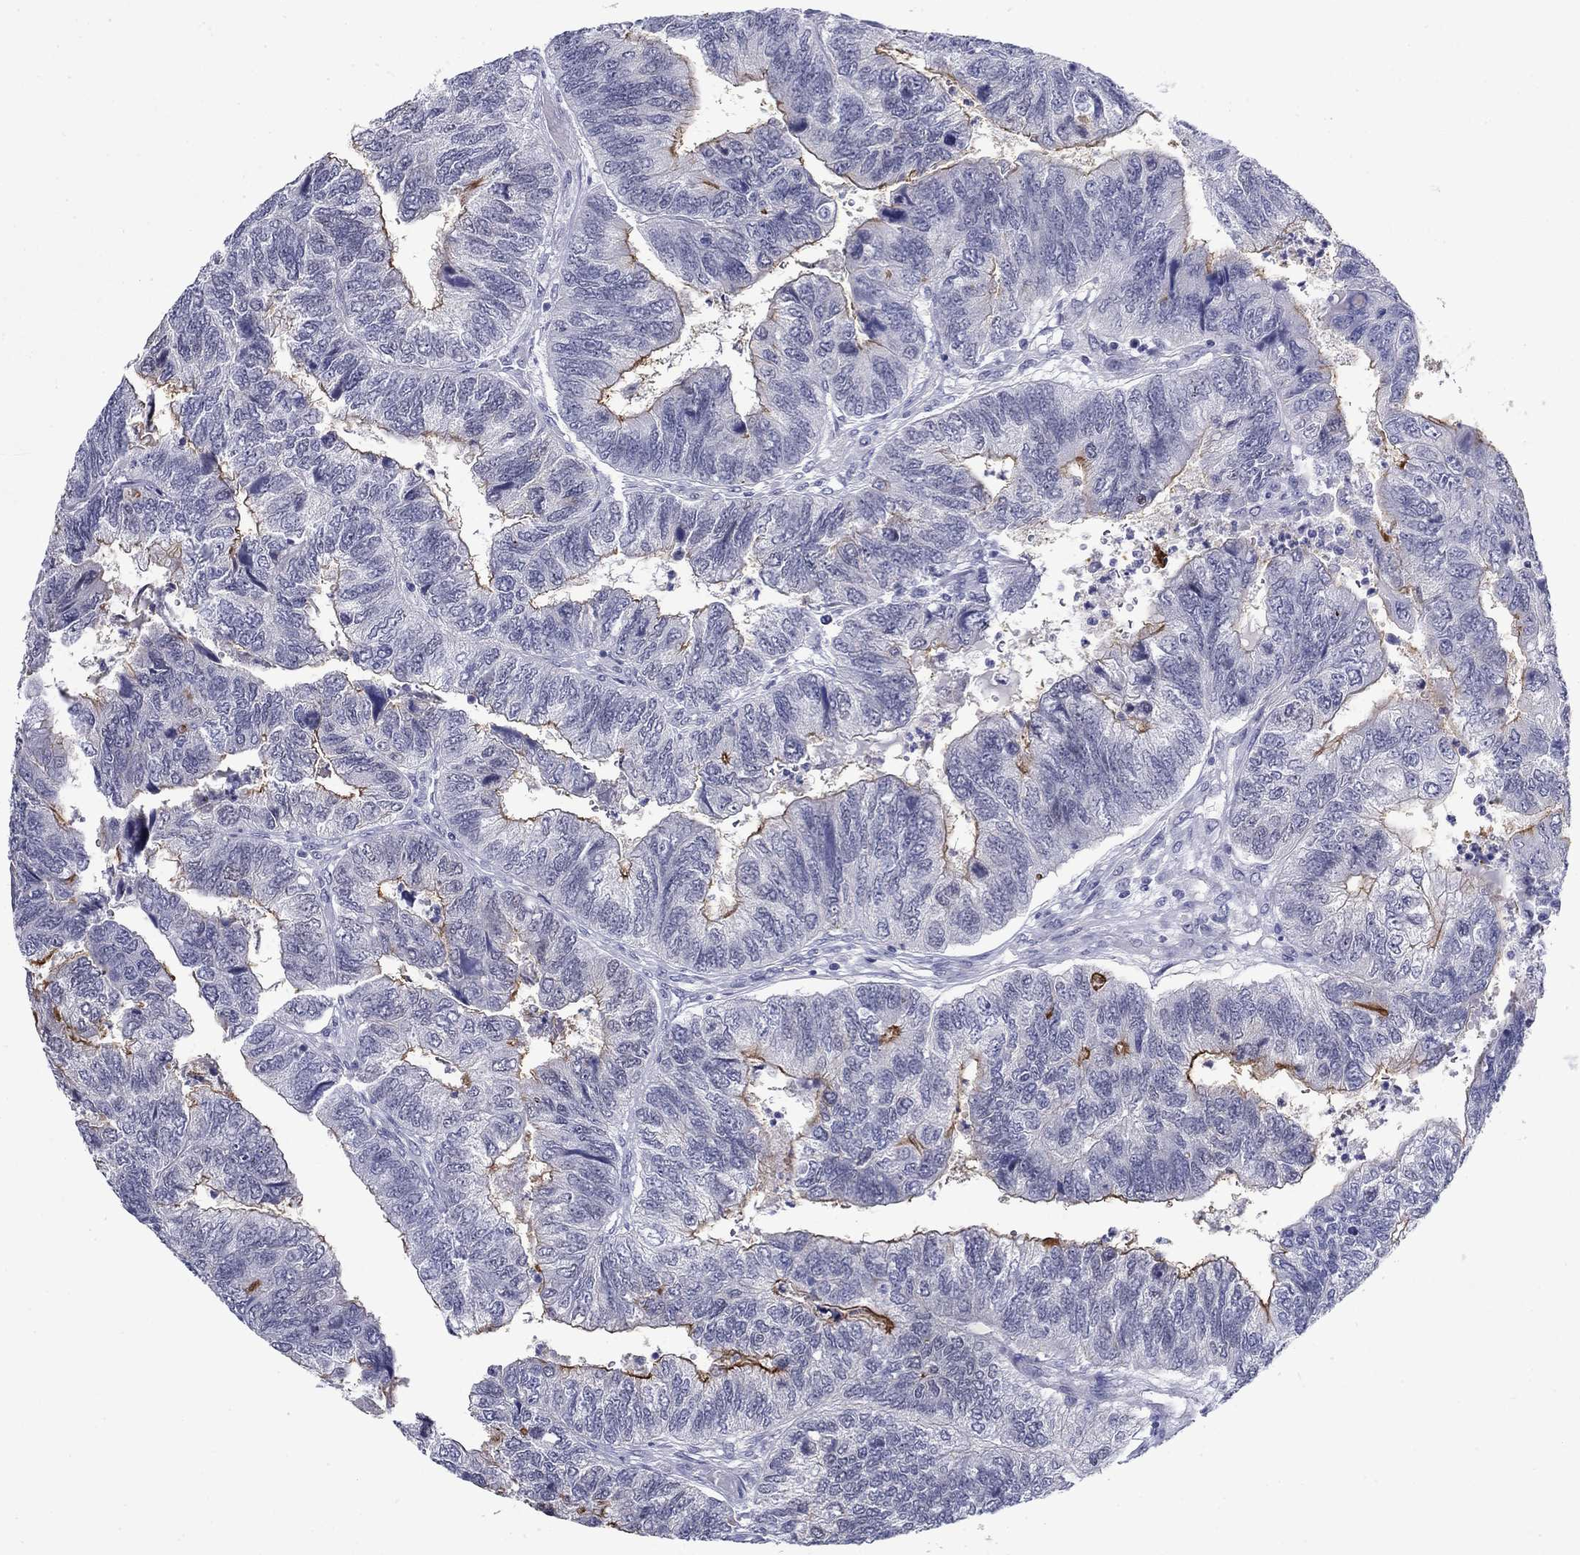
{"staining": {"intensity": "strong", "quantity": "25%-75%", "location": "cytoplasmic/membranous"}, "tissue": "colorectal cancer", "cell_type": "Tumor cells", "image_type": "cancer", "snomed": [{"axis": "morphology", "description": "Adenocarcinoma, NOS"}, {"axis": "topography", "description": "Colon"}], "caption": "Adenocarcinoma (colorectal) stained with a brown dye demonstrates strong cytoplasmic/membranous positive expression in approximately 25%-75% of tumor cells.", "gene": "C4orf19", "patient": {"sex": "female", "age": 67}}